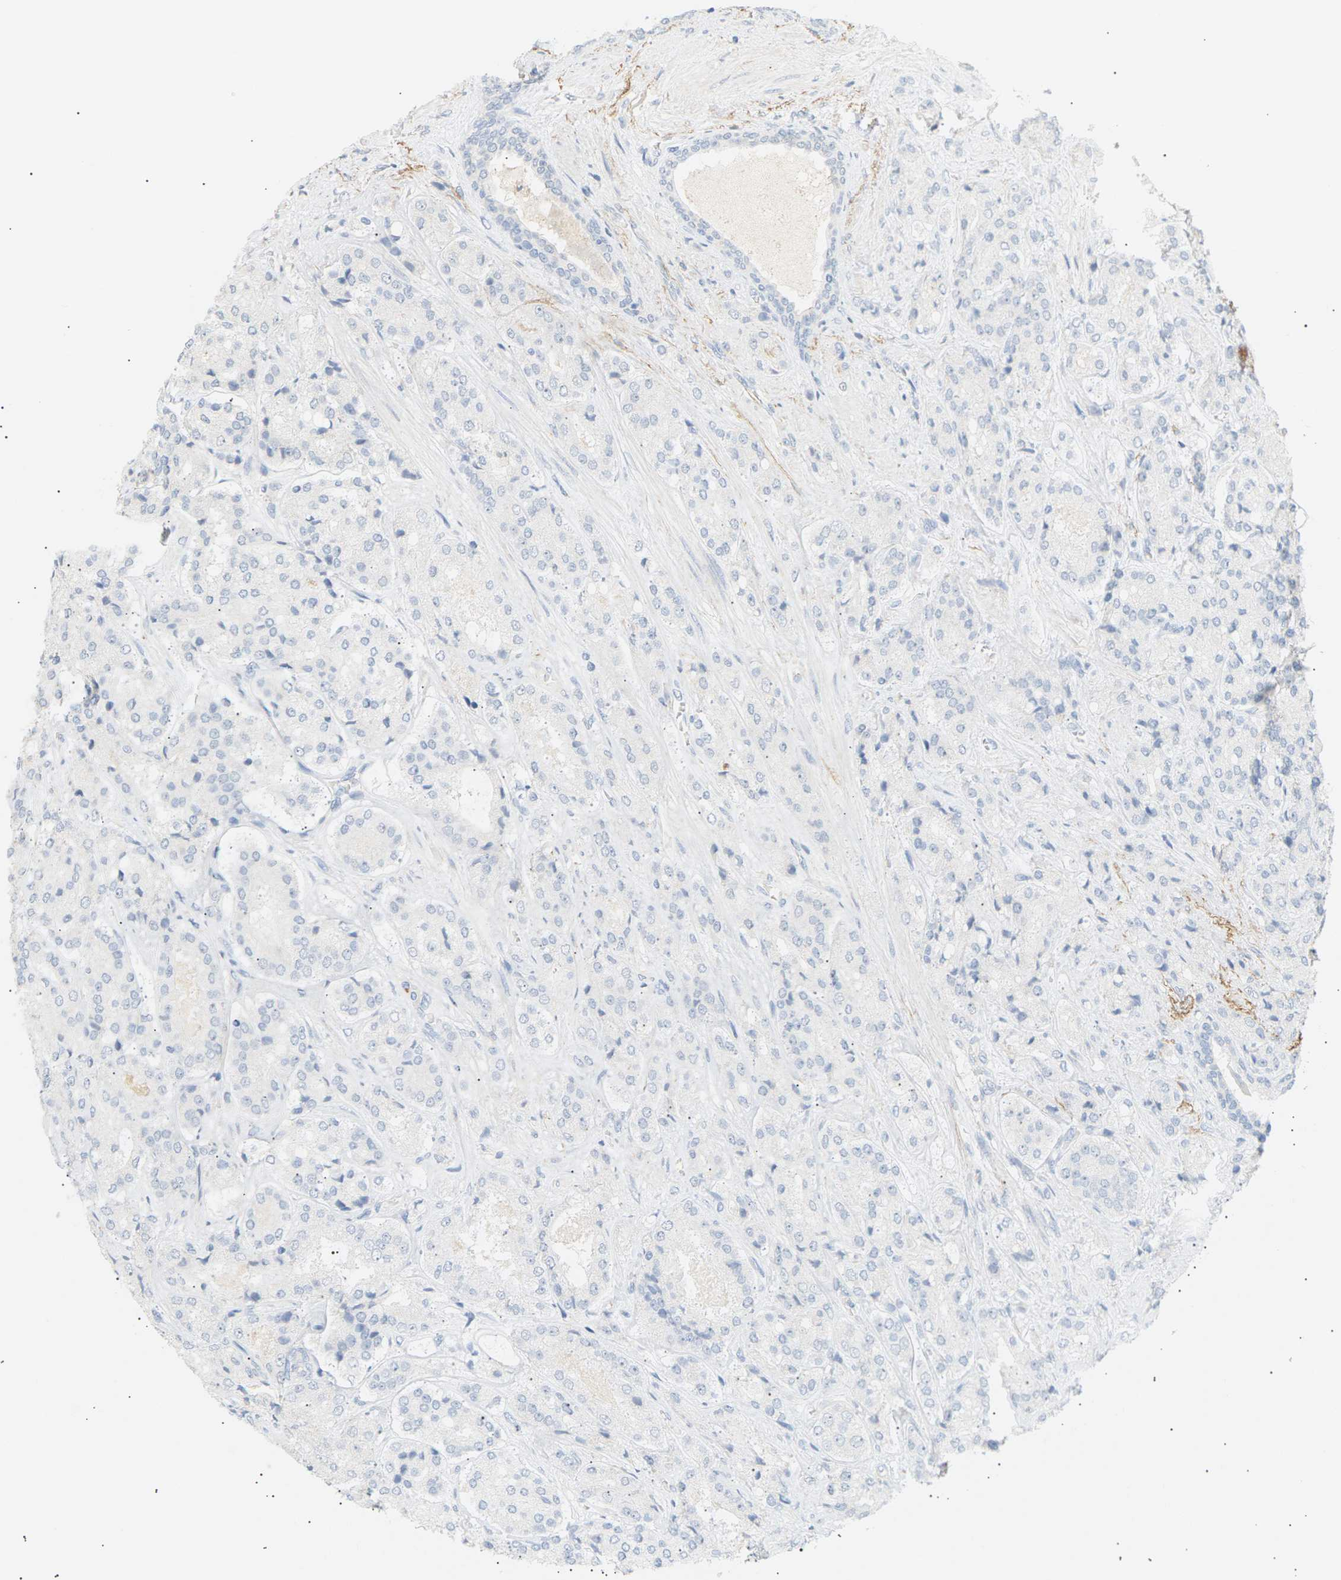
{"staining": {"intensity": "negative", "quantity": "none", "location": "none"}, "tissue": "prostate cancer", "cell_type": "Tumor cells", "image_type": "cancer", "snomed": [{"axis": "morphology", "description": "Adenocarcinoma, High grade"}, {"axis": "topography", "description": "Prostate"}], "caption": "IHC of human adenocarcinoma (high-grade) (prostate) reveals no expression in tumor cells.", "gene": "CLU", "patient": {"sex": "male", "age": 65}}